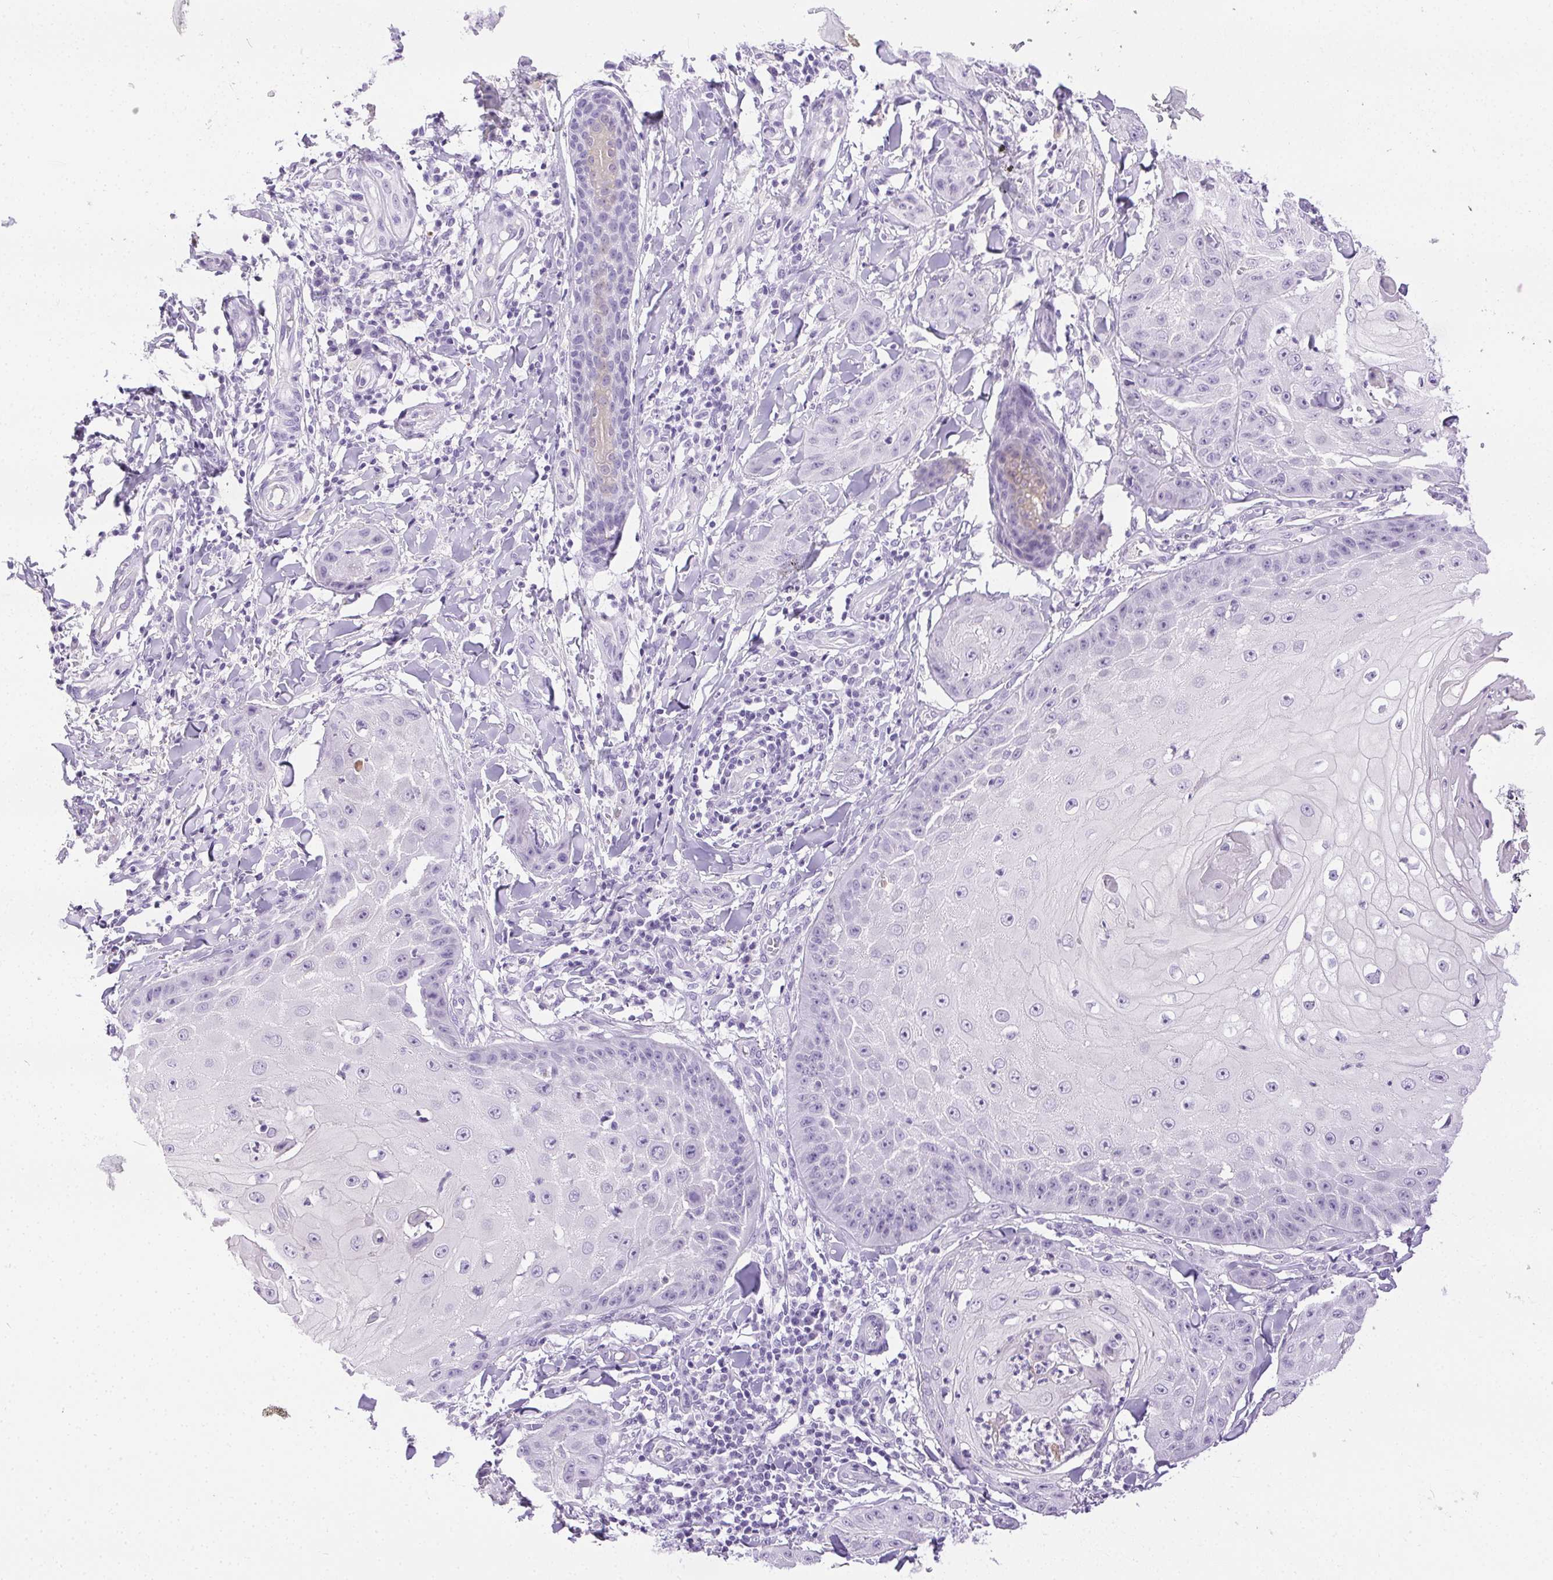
{"staining": {"intensity": "negative", "quantity": "none", "location": "none"}, "tissue": "skin cancer", "cell_type": "Tumor cells", "image_type": "cancer", "snomed": [{"axis": "morphology", "description": "Squamous cell carcinoma, NOS"}, {"axis": "topography", "description": "Skin"}], "caption": "Immunohistochemical staining of skin cancer (squamous cell carcinoma) reveals no significant expression in tumor cells.", "gene": "C20orf85", "patient": {"sex": "male", "age": 70}}